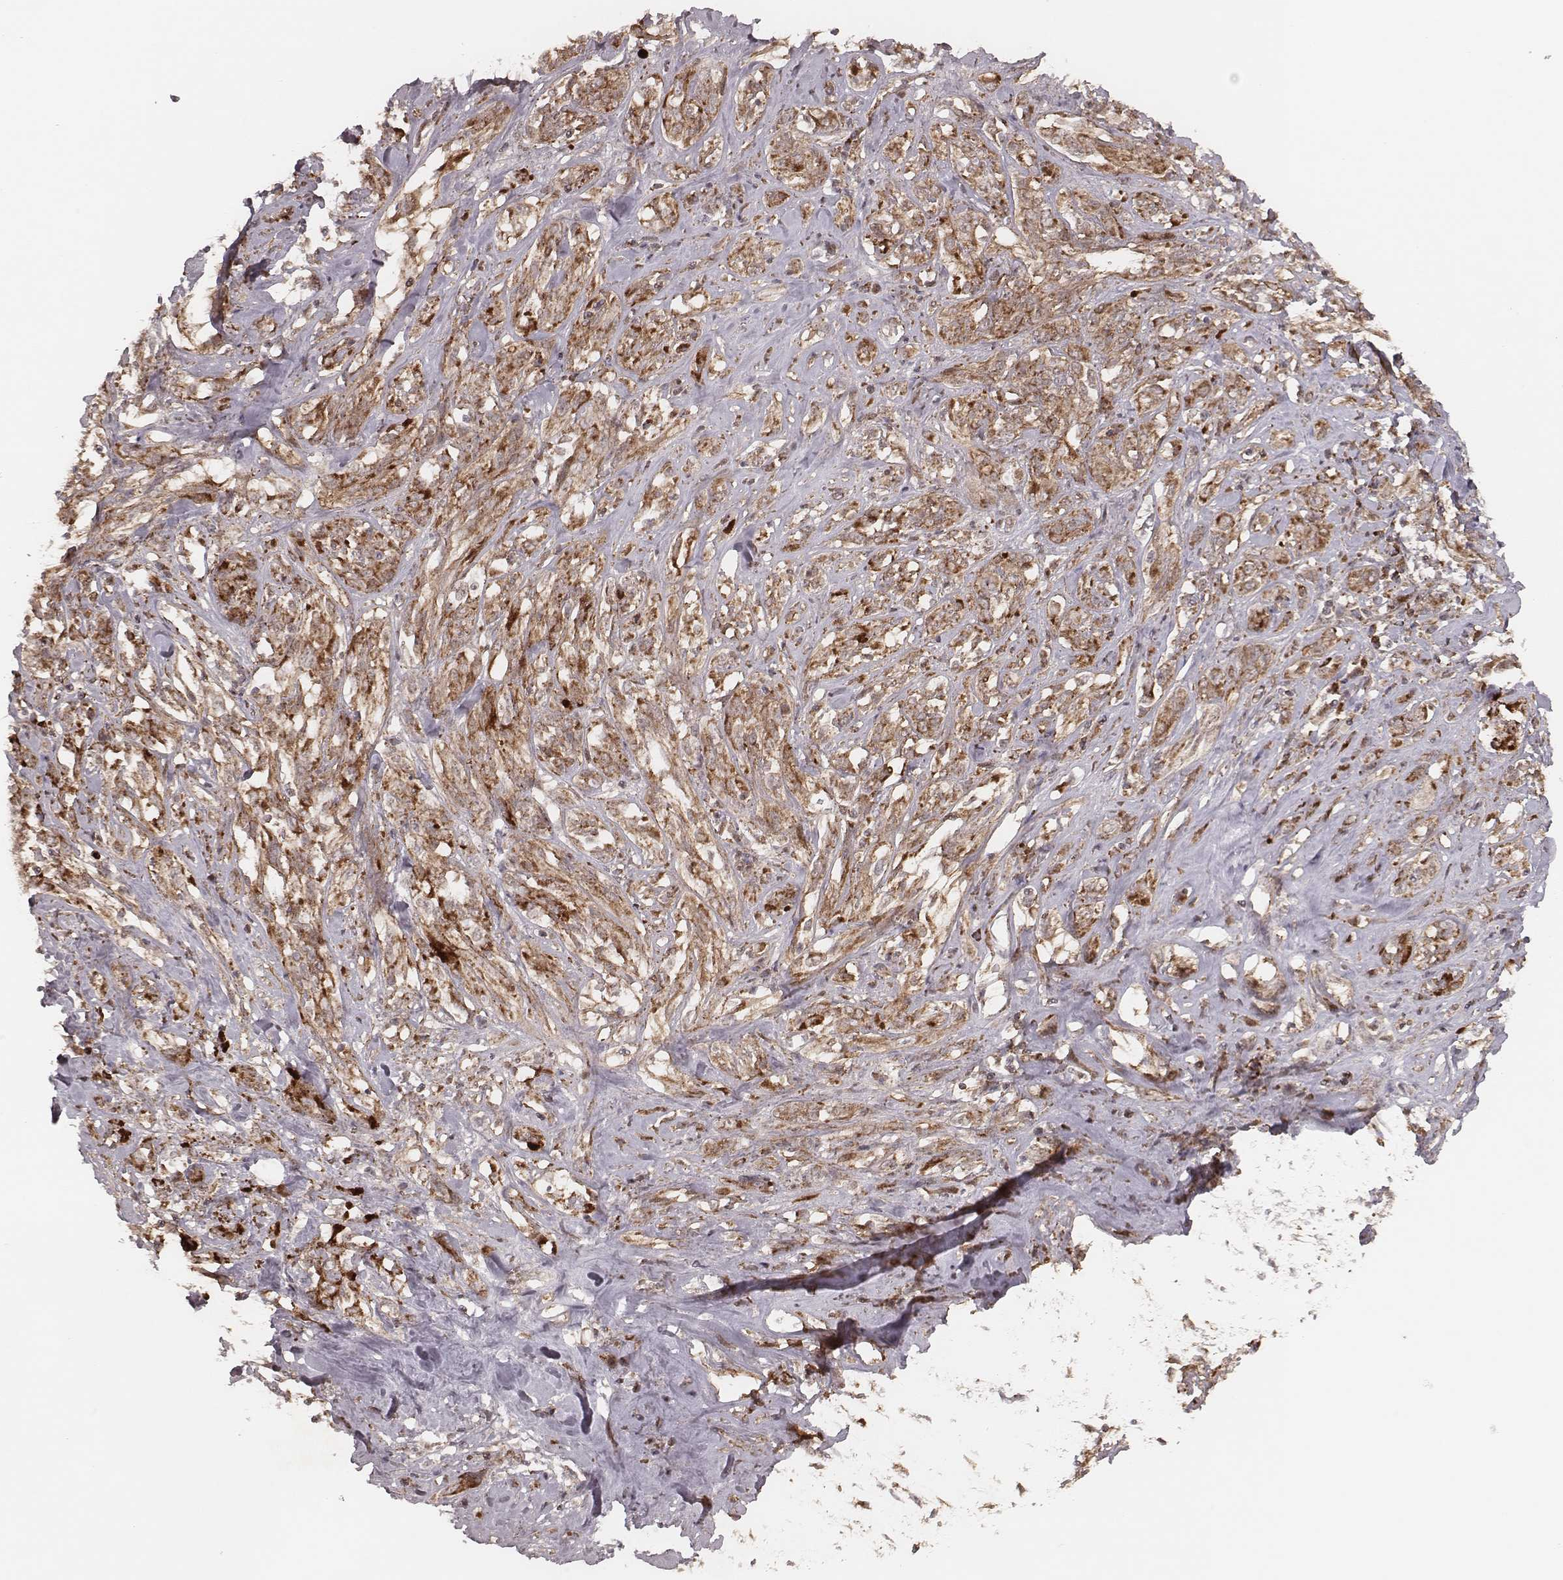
{"staining": {"intensity": "weak", "quantity": ">75%", "location": "cytoplasmic/membranous"}, "tissue": "melanoma", "cell_type": "Tumor cells", "image_type": "cancer", "snomed": [{"axis": "morphology", "description": "Malignant melanoma, NOS"}, {"axis": "topography", "description": "Skin"}], "caption": "Immunohistochemical staining of human melanoma reveals low levels of weak cytoplasmic/membranous staining in approximately >75% of tumor cells.", "gene": "NDUFA7", "patient": {"sex": "female", "age": 91}}